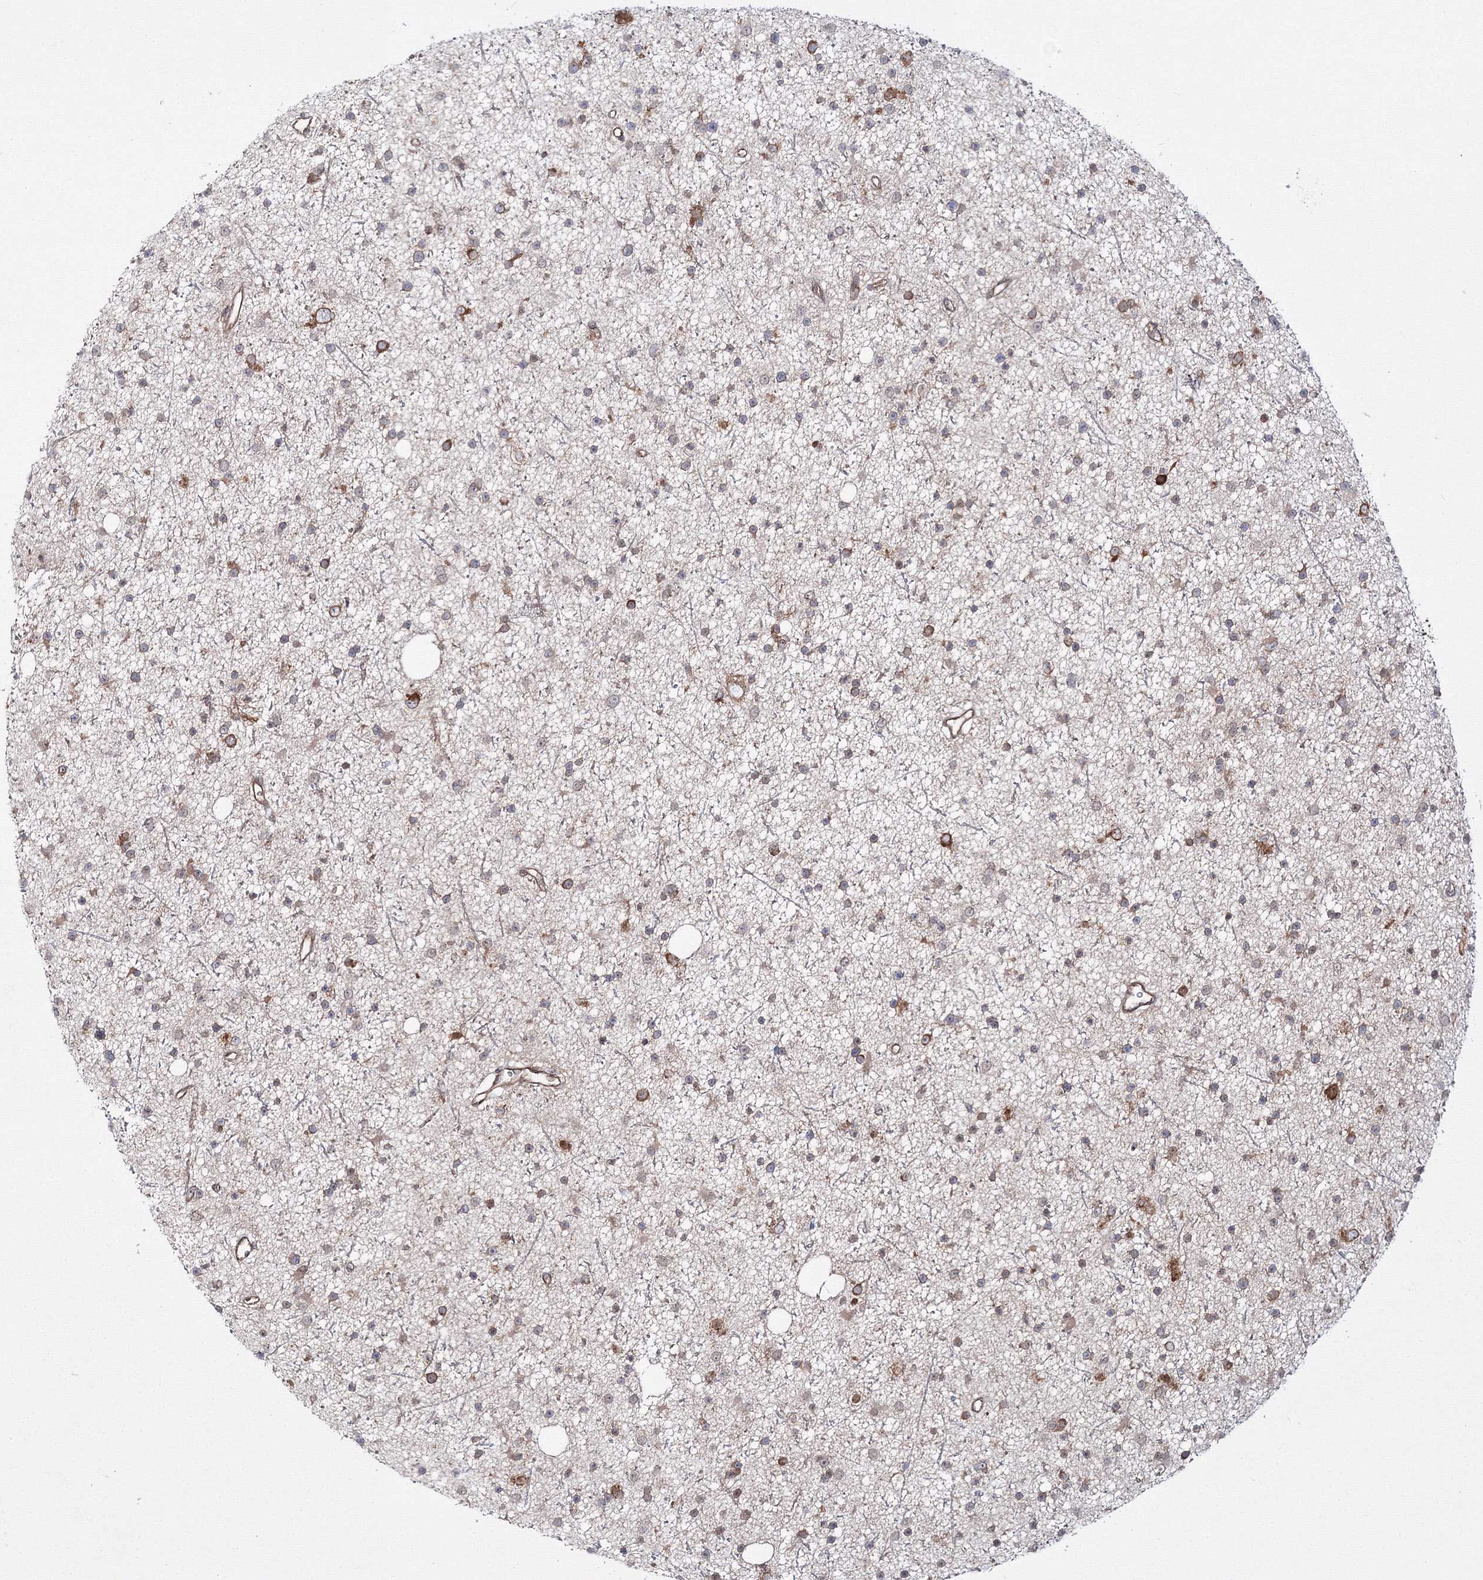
{"staining": {"intensity": "moderate", "quantity": "25%-75%", "location": "cytoplasmic/membranous"}, "tissue": "glioma", "cell_type": "Tumor cells", "image_type": "cancer", "snomed": [{"axis": "morphology", "description": "Glioma, malignant, Low grade"}, {"axis": "topography", "description": "Cerebral cortex"}], "caption": "Malignant glioma (low-grade) was stained to show a protein in brown. There is medium levels of moderate cytoplasmic/membranous positivity in about 25%-75% of tumor cells. The staining is performed using DAB brown chromogen to label protein expression. The nuclei are counter-stained blue using hematoxylin.", "gene": "HARS1", "patient": {"sex": "female", "age": 39}}